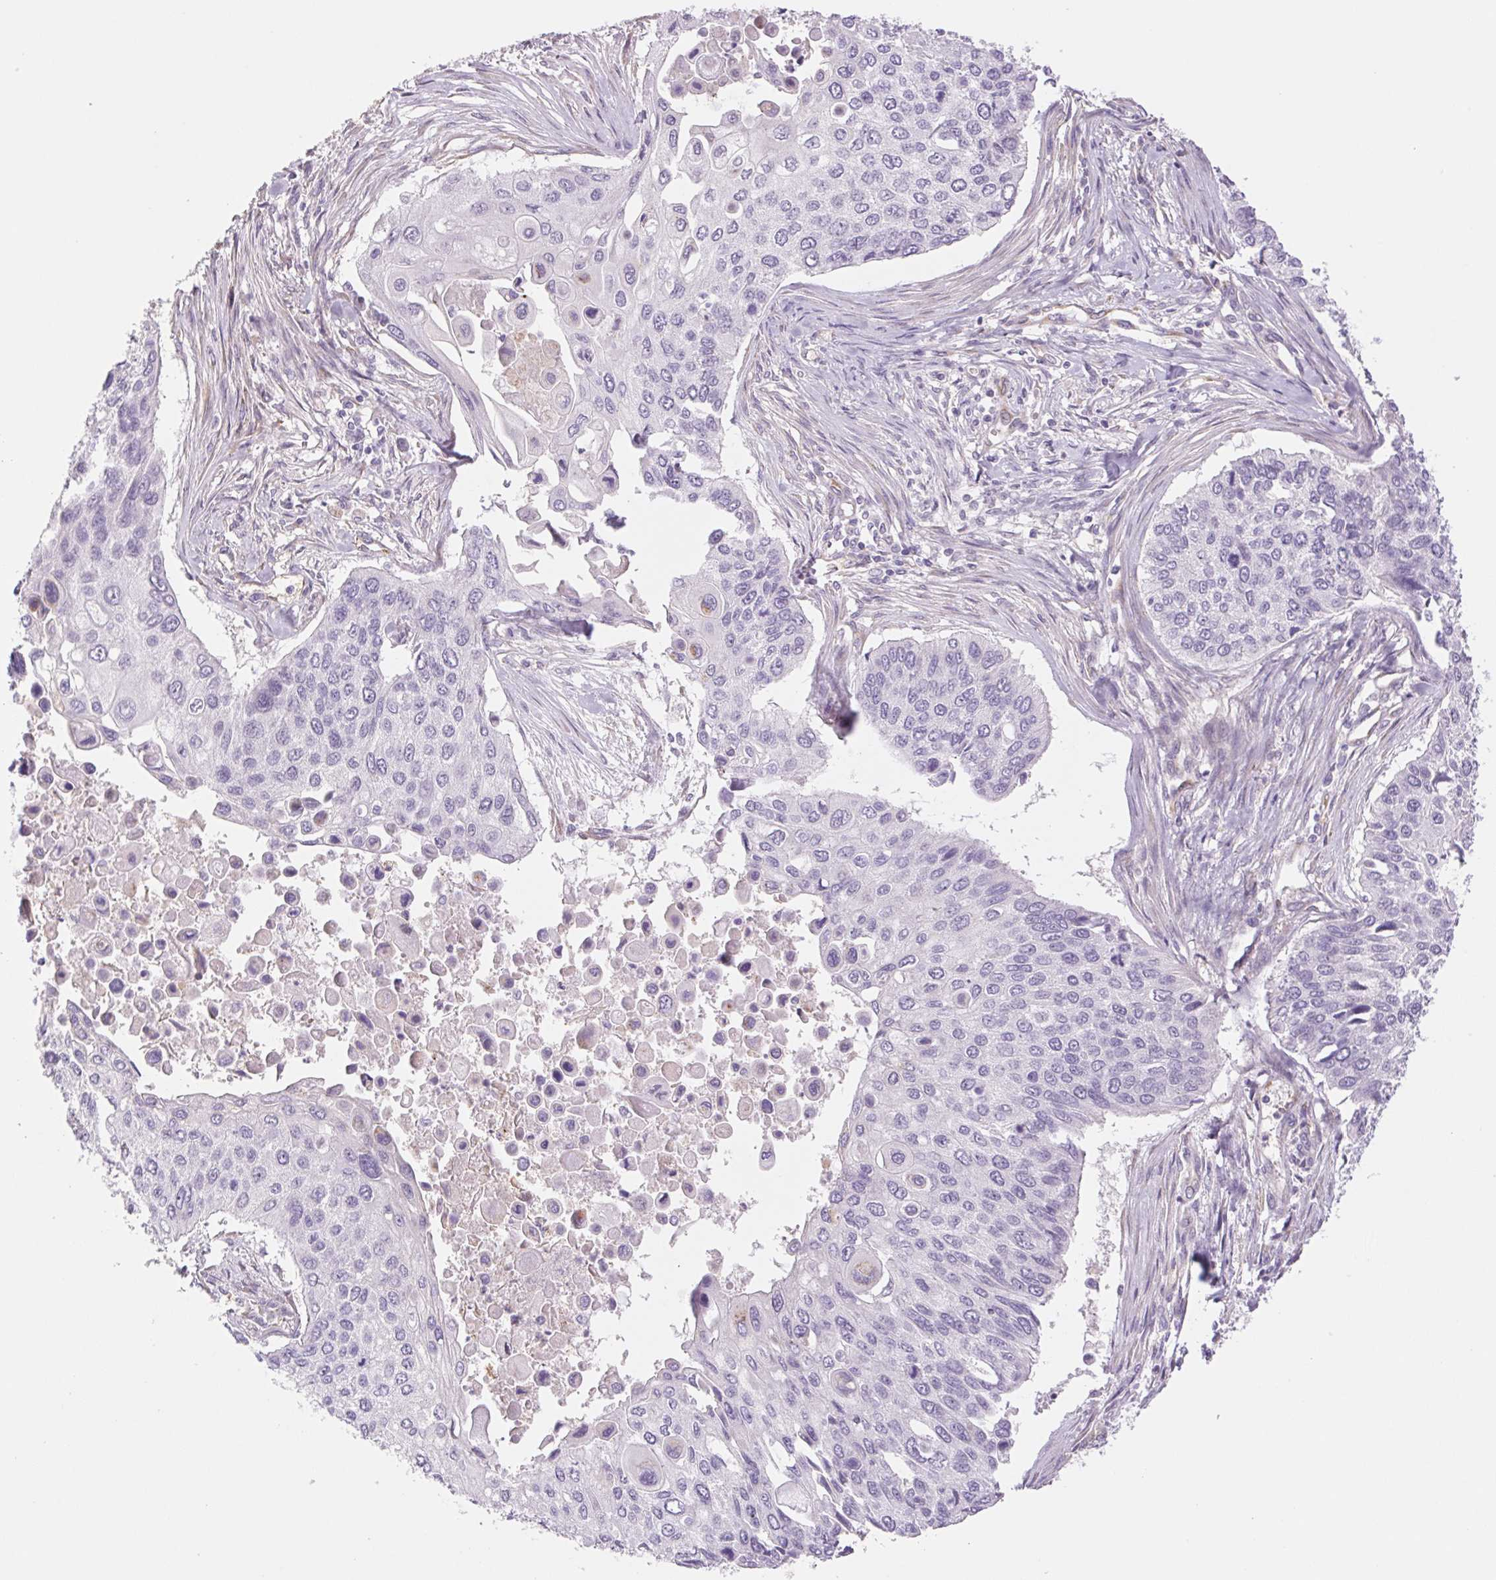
{"staining": {"intensity": "negative", "quantity": "none", "location": "none"}, "tissue": "lung cancer", "cell_type": "Tumor cells", "image_type": "cancer", "snomed": [{"axis": "morphology", "description": "Squamous cell carcinoma, NOS"}, {"axis": "morphology", "description": "Squamous cell carcinoma, metastatic, NOS"}, {"axis": "topography", "description": "Lung"}], "caption": "Immunohistochemical staining of human lung cancer demonstrates no significant expression in tumor cells.", "gene": "IGFL3", "patient": {"sex": "male", "age": 63}}